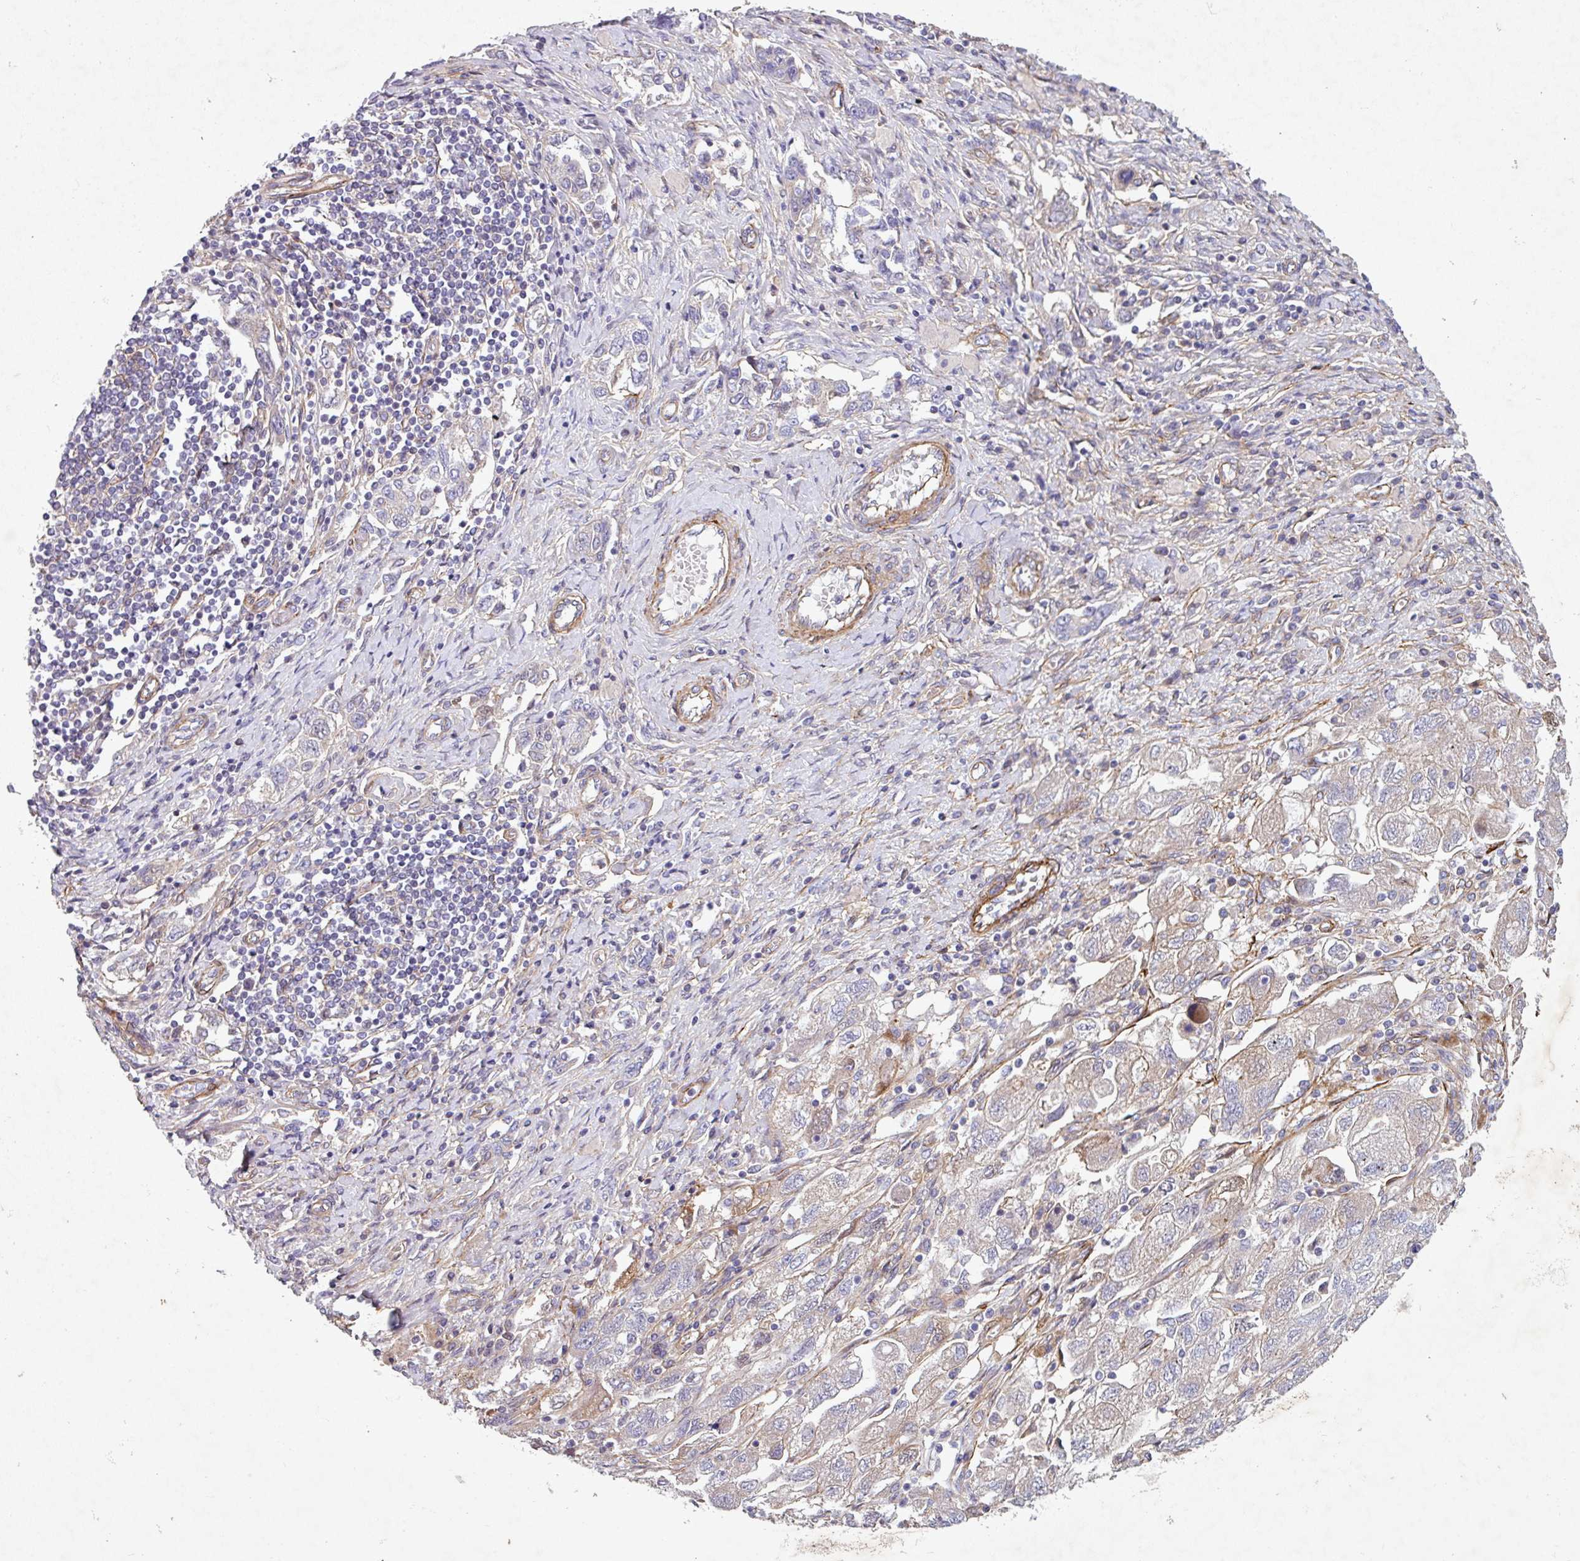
{"staining": {"intensity": "moderate", "quantity": "25%-75%", "location": "cytoplasmic/membranous"}, "tissue": "ovarian cancer", "cell_type": "Tumor cells", "image_type": "cancer", "snomed": [{"axis": "morphology", "description": "Carcinoma, NOS"}, {"axis": "morphology", "description": "Cystadenocarcinoma, serous, NOS"}, {"axis": "topography", "description": "Ovary"}], "caption": "Immunohistochemistry (DAB) staining of human carcinoma (ovarian) demonstrates moderate cytoplasmic/membranous protein expression in about 25%-75% of tumor cells.", "gene": "ATP2C2", "patient": {"sex": "female", "age": 69}}